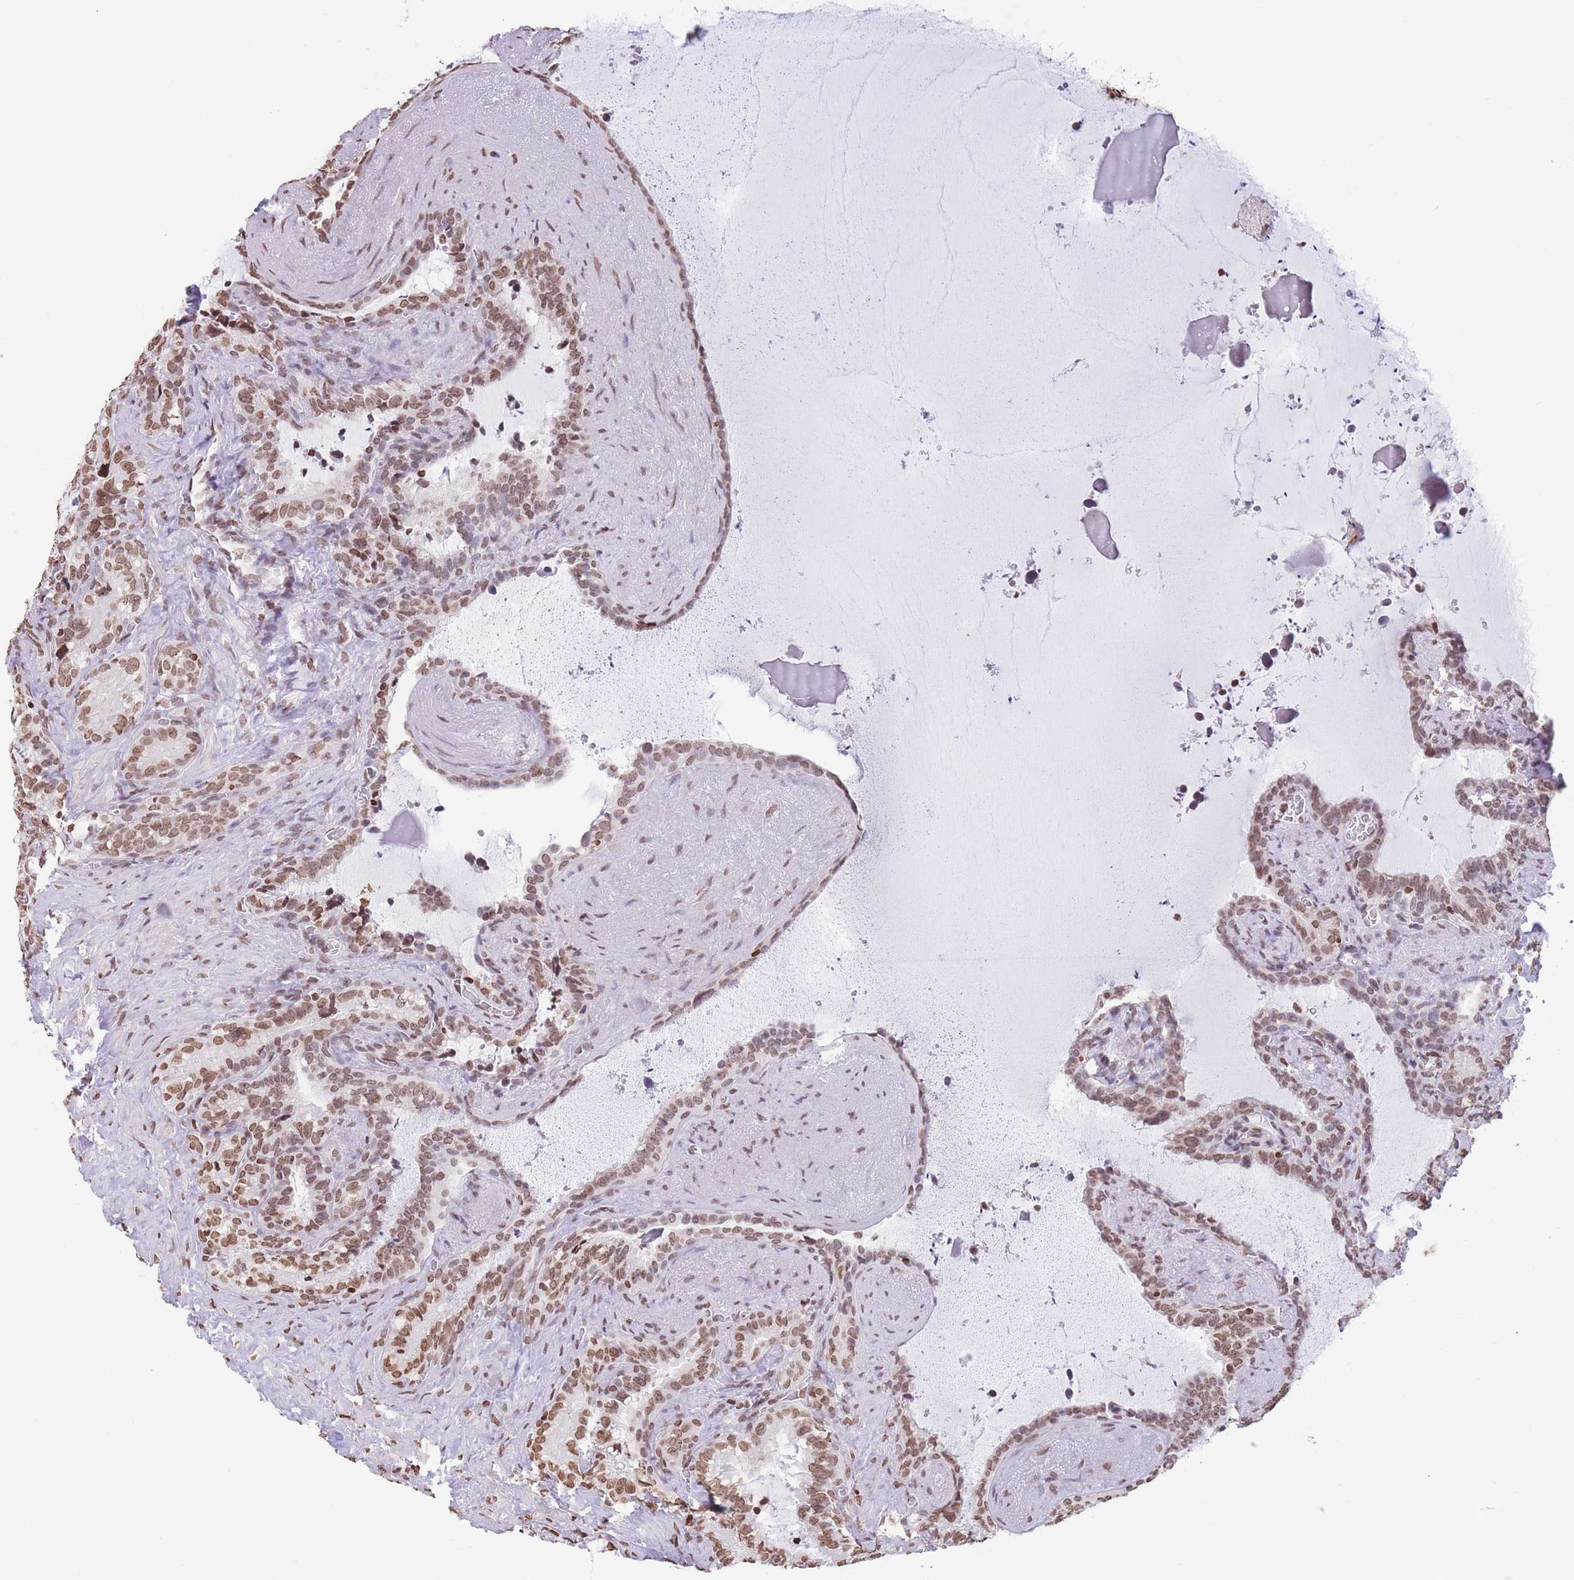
{"staining": {"intensity": "moderate", "quantity": ">75%", "location": "nuclear"}, "tissue": "seminal vesicle", "cell_type": "Glandular cells", "image_type": "normal", "snomed": [{"axis": "morphology", "description": "Normal tissue, NOS"}, {"axis": "topography", "description": "Prostate"}, {"axis": "topography", "description": "Seminal veicle"}], "caption": "About >75% of glandular cells in unremarkable human seminal vesicle show moderate nuclear protein expression as visualized by brown immunohistochemical staining.", "gene": "H2BC10", "patient": {"sex": "male", "age": 58}}